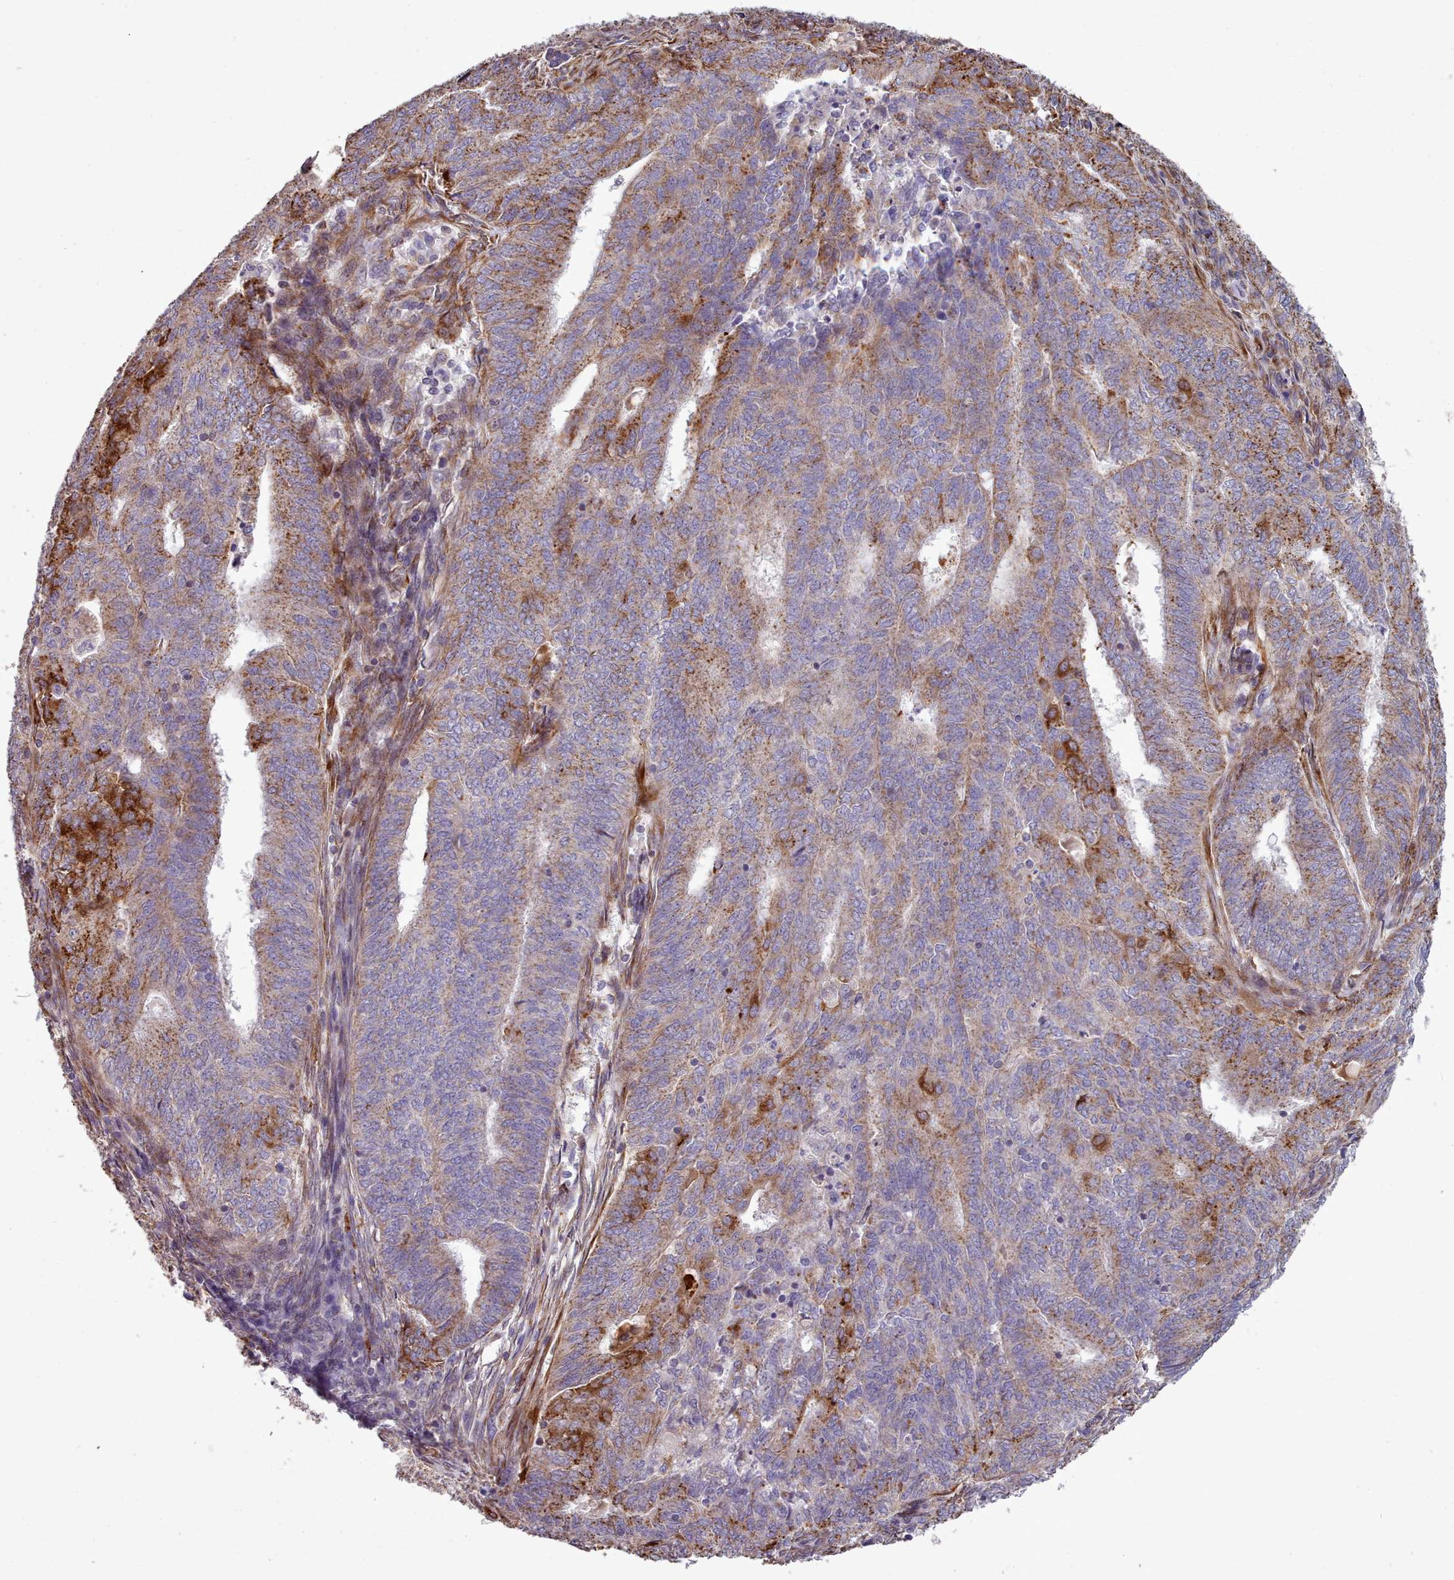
{"staining": {"intensity": "moderate", "quantity": "25%-75%", "location": "cytoplasmic/membranous"}, "tissue": "endometrial cancer", "cell_type": "Tumor cells", "image_type": "cancer", "snomed": [{"axis": "morphology", "description": "Adenocarcinoma, NOS"}, {"axis": "topography", "description": "Endometrium"}], "caption": "The immunohistochemical stain highlights moderate cytoplasmic/membranous staining in tumor cells of adenocarcinoma (endometrial) tissue. (Brightfield microscopy of DAB IHC at high magnification).", "gene": "FKBP10", "patient": {"sex": "female", "age": 62}}